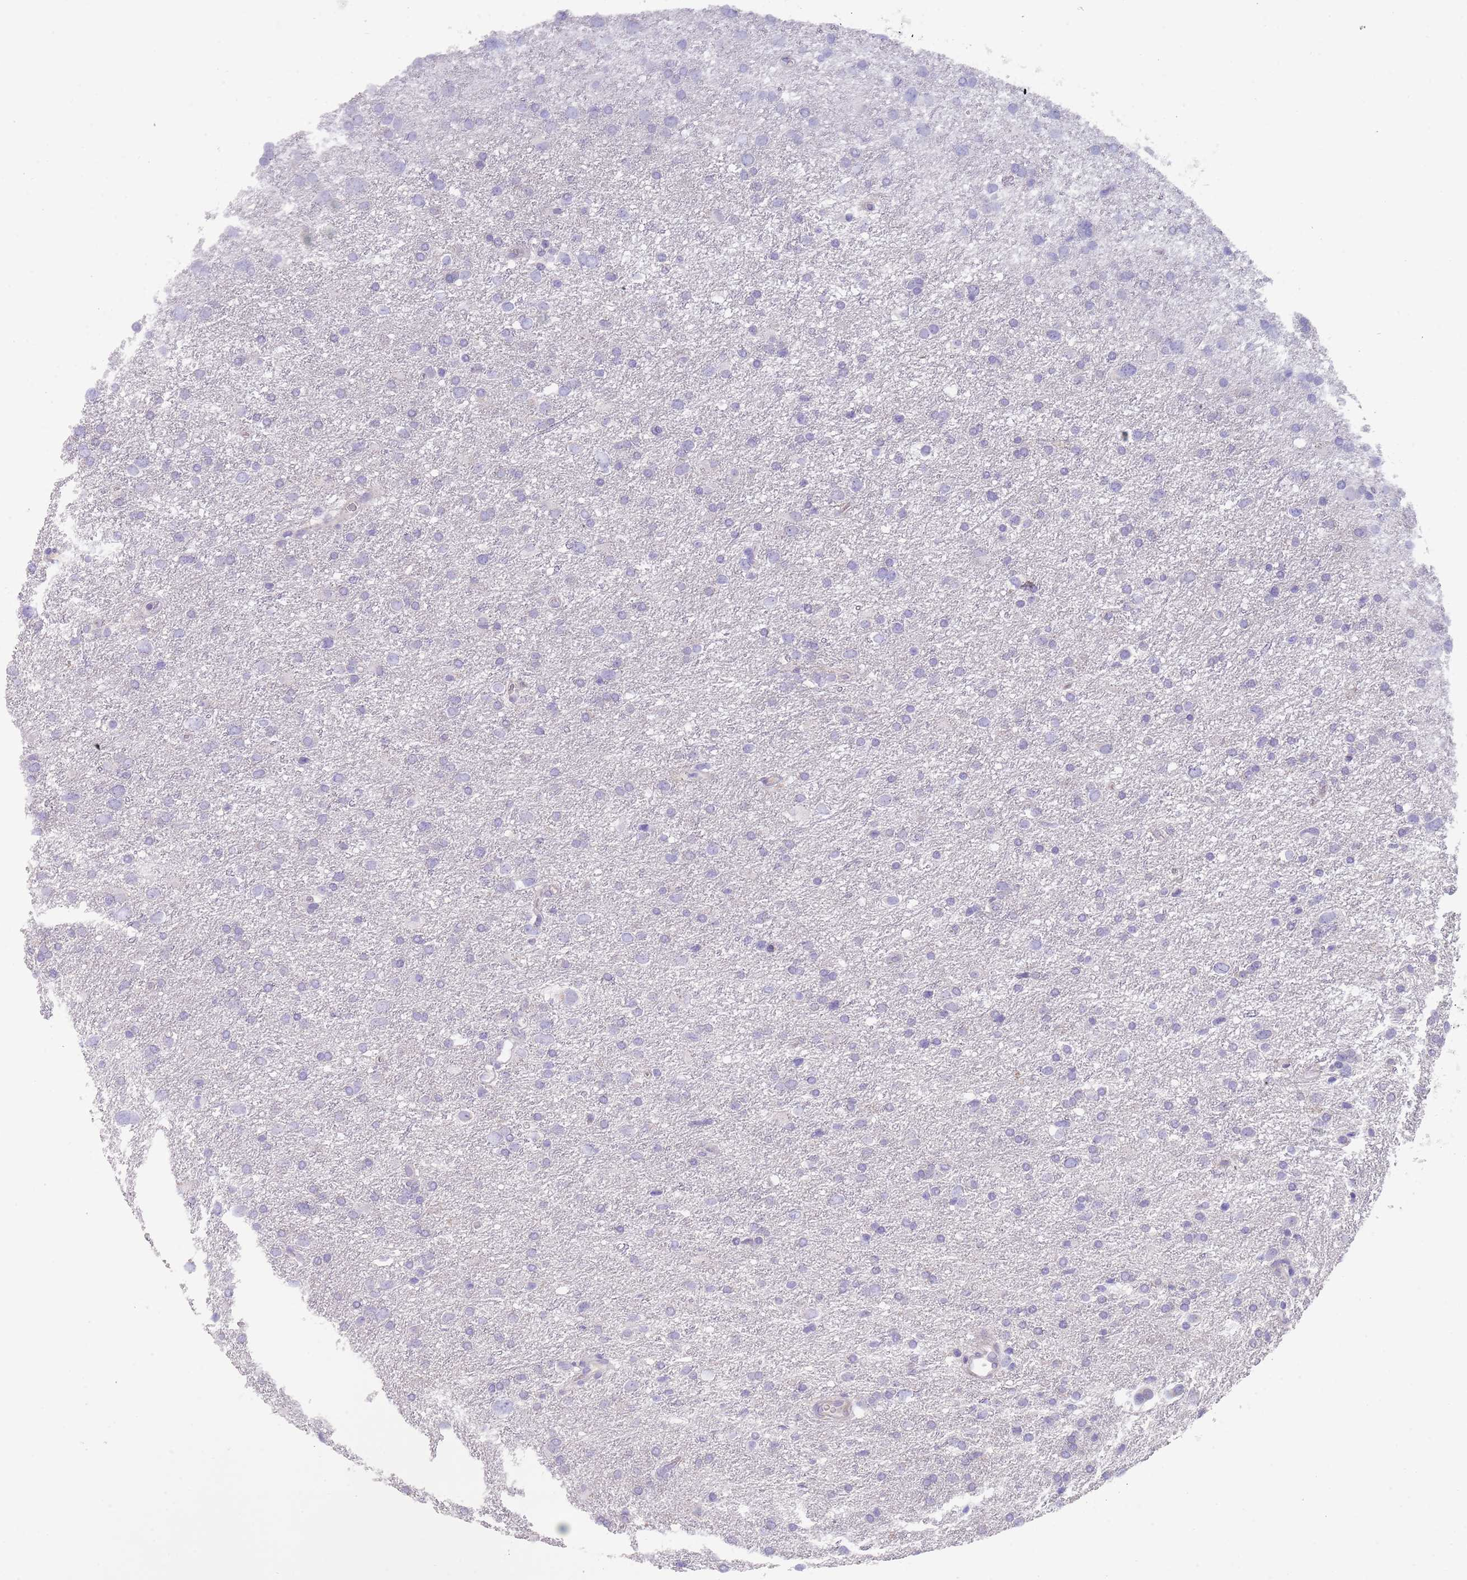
{"staining": {"intensity": "negative", "quantity": "none", "location": "none"}, "tissue": "glioma", "cell_type": "Tumor cells", "image_type": "cancer", "snomed": [{"axis": "morphology", "description": "Glioma, malignant, Low grade"}, {"axis": "topography", "description": "Brain"}], "caption": "Immunohistochemical staining of human glioma exhibits no significant staining in tumor cells.", "gene": "PRAC1", "patient": {"sex": "female", "age": 32}}